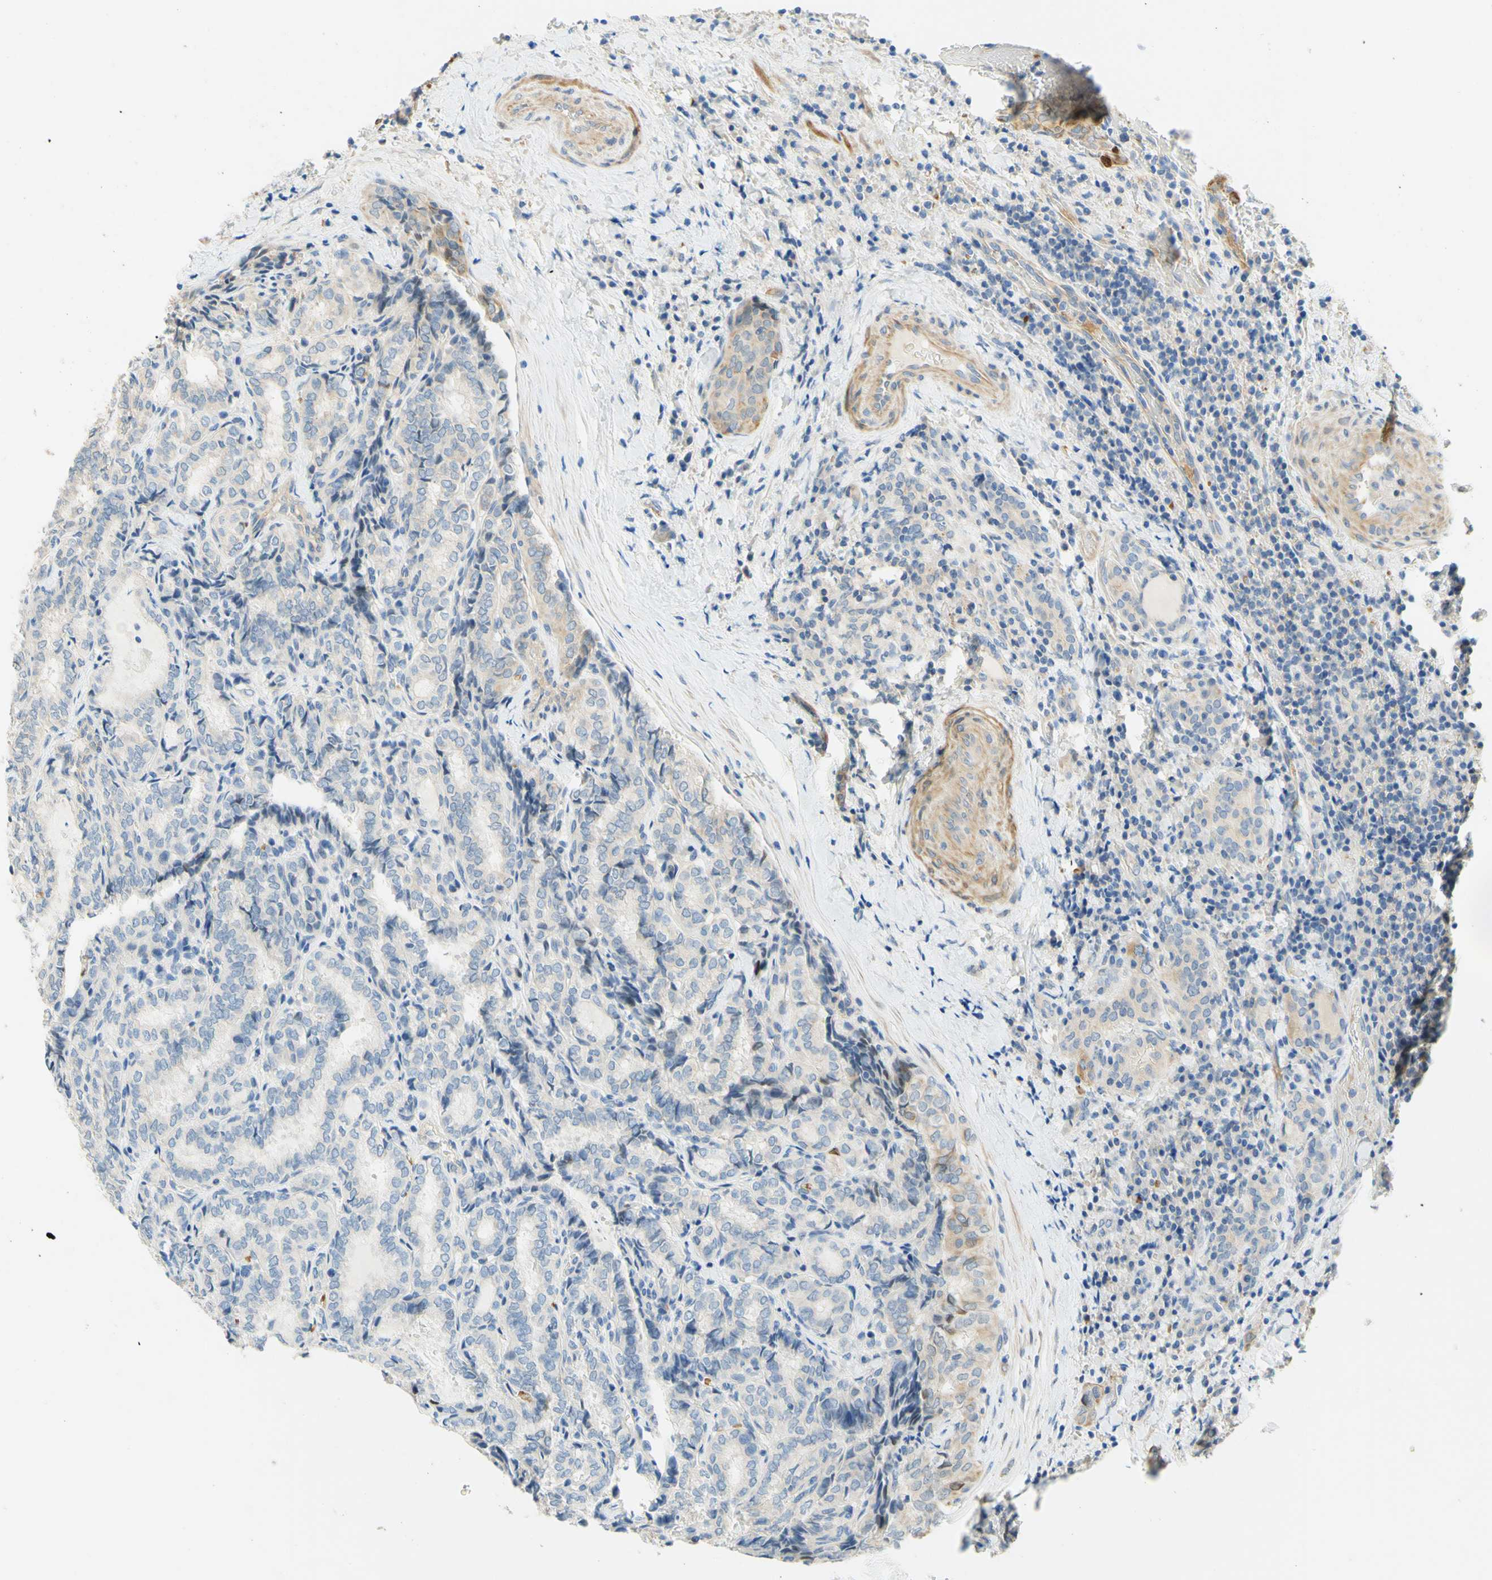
{"staining": {"intensity": "negative", "quantity": "none", "location": "none"}, "tissue": "thyroid cancer", "cell_type": "Tumor cells", "image_type": "cancer", "snomed": [{"axis": "morphology", "description": "Normal tissue, NOS"}, {"axis": "morphology", "description": "Papillary adenocarcinoma, NOS"}, {"axis": "topography", "description": "Thyroid gland"}], "caption": "The image shows no staining of tumor cells in papillary adenocarcinoma (thyroid). (Brightfield microscopy of DAB (3,3'-diaminobenzidine) immunohistochemistry (IHC) at high magnification).", "gene": "ENTREP2", "patient": {"sex": "female", "age": 30}}